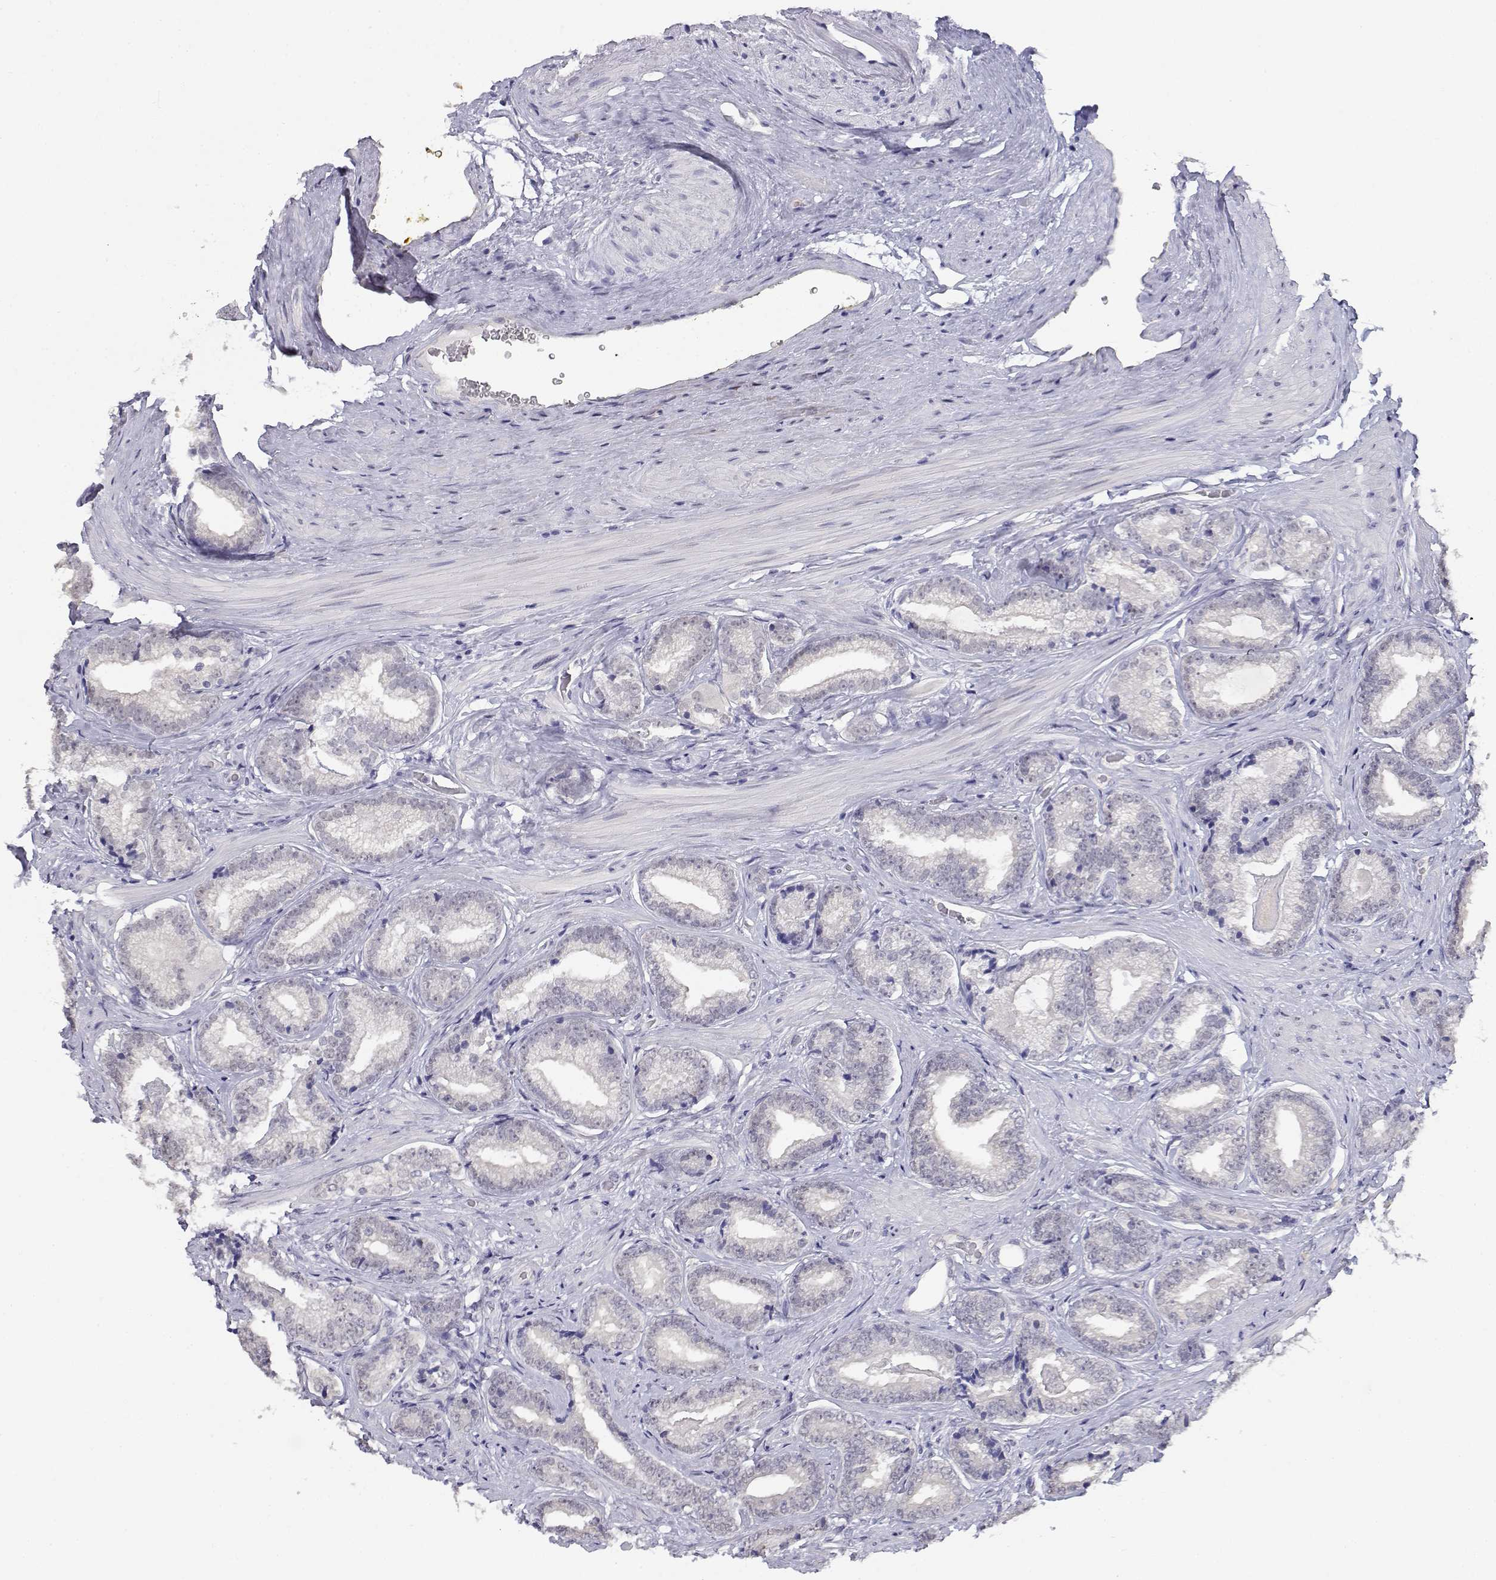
{"staining": {"intensity": "negative", "quantity": "none", "location": "none"}, "tissue": "prostate cancer", "cell_type": "Tumor cells", "image_type": "cancer", "snomed": [{"axis": "morphology", "description": "Adenocarcinoma, Low grade"}, {"axis": "topography", "description": "Prostate"}], "caption": "High magnification brightfield microscopy of prostate low-grade adenocarcinoma stained with DAB (brown) and counterstained with hematoxylin (blue): tumor cells show no significant positivity.", "gene": "ADA", "patient": {"sex": "male", "age": 61}}